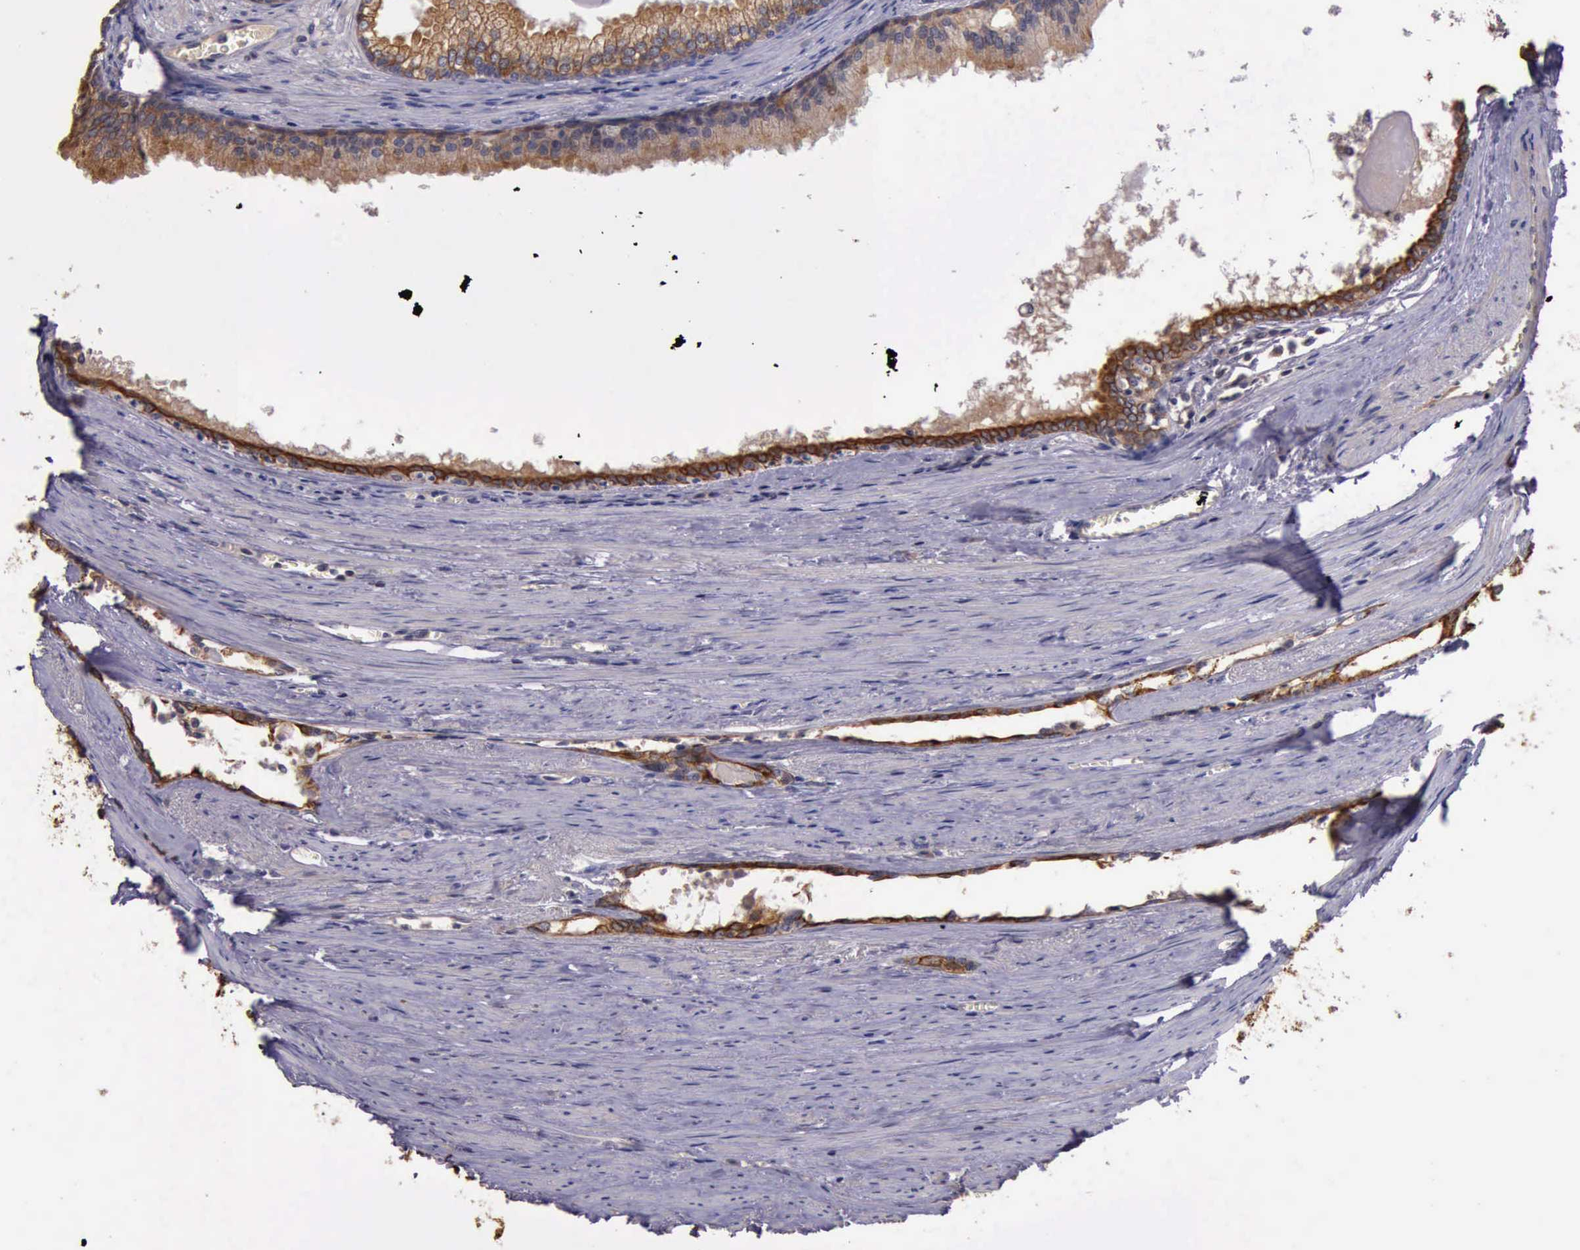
{"staining": {"intensity": "moderate", "quantity": ">75%", "location": "cytoplasmic/membranous"}, "tissue": "prostate cancer", "cell_type": "Tumor cells", "image_type": "cancer", "snomed": [{"axis": "morphology", "description": "Adenocarcinoma, Medium grade"}, {"axis": "topography", "description": "Prostate"}], "caption": "IHC of human prostate medium-grade adenocarcinoma reveals medium levels of moderate cytoplasmic/membranous staining in about >75% of tumor cells. The staining is performed using DAB (3,3'-diaminobenzidine) brown chromogen to label protein expression. The nuclei are counter-stained blue using hematoxylin.", "gene": "RAB39B", "patient": {"sex": "male", "age": 79}}